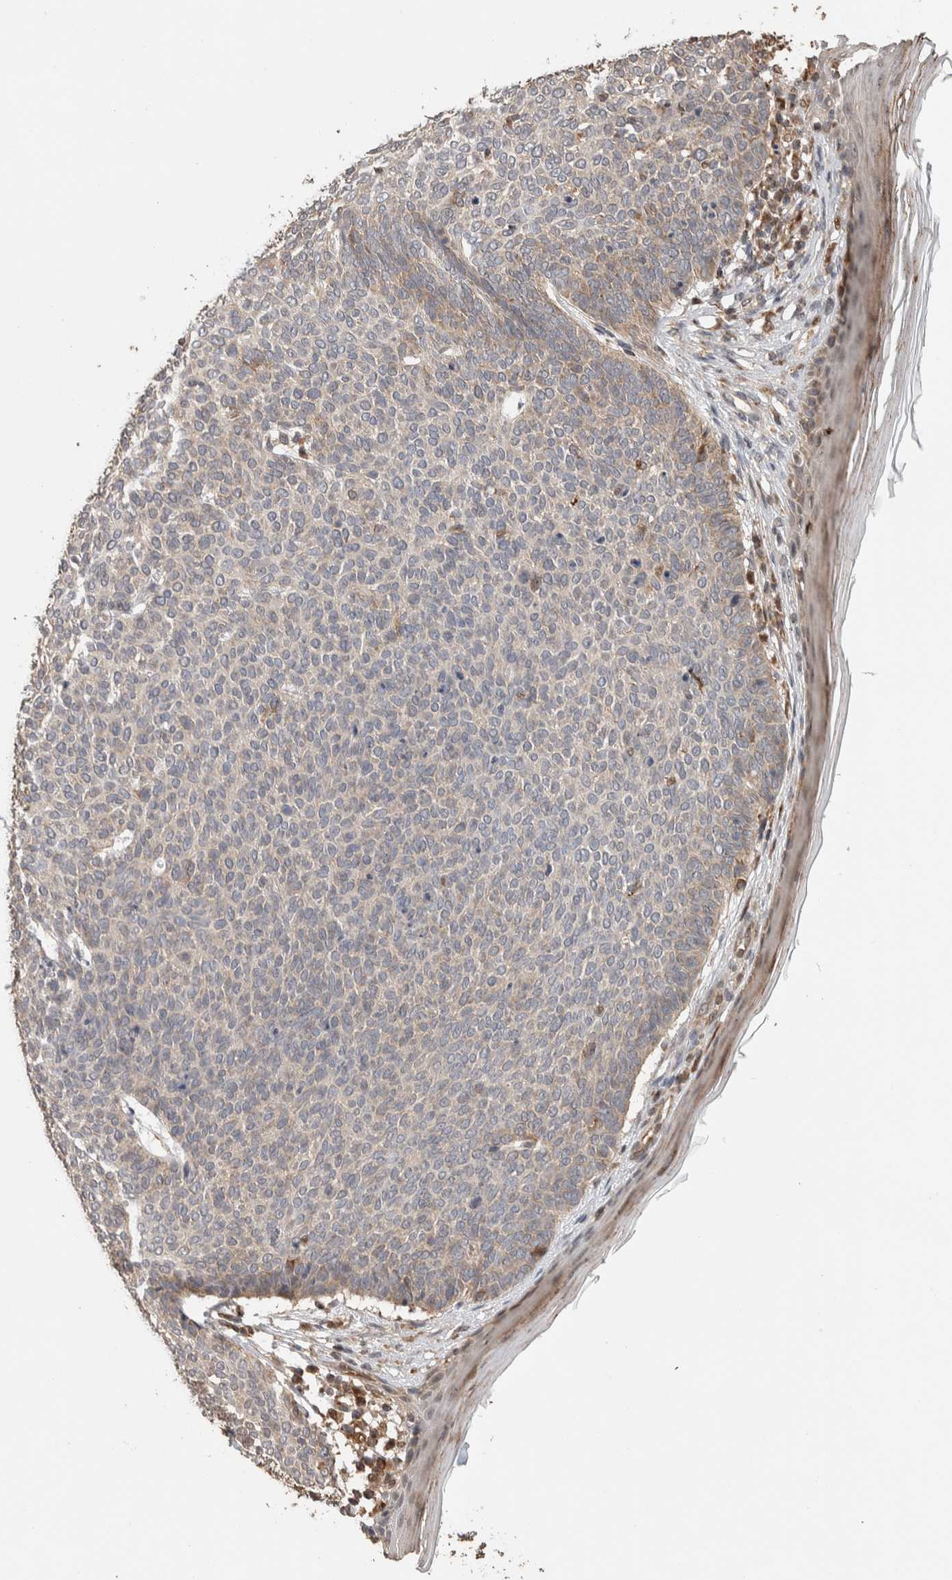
{"staining": {"intensity": "weak", "quantity": "25%-75%", "location": "cytoplasmic/membranous"}, "tissue": "skin cancer", "cell_type": "Tumor cells", "image_type": "cancer", "snomed": [{"axis": "morphology", "description": "Normal tissue, NOS"}, {"axis": "morphology", "description": "Basal cell carcinoma"}, {"axis": "topography", "description": "Skin"}], "caption": "The histopathology image displays immunohistochemical staining of skin cancer (basal cell carcinoma). There is weak cytoplasmic/membranous positivity is seen in approximately 25%-75% of tumor cells.", "gene": "VPS53", "patient": {"sex": "male", "age": 50}}